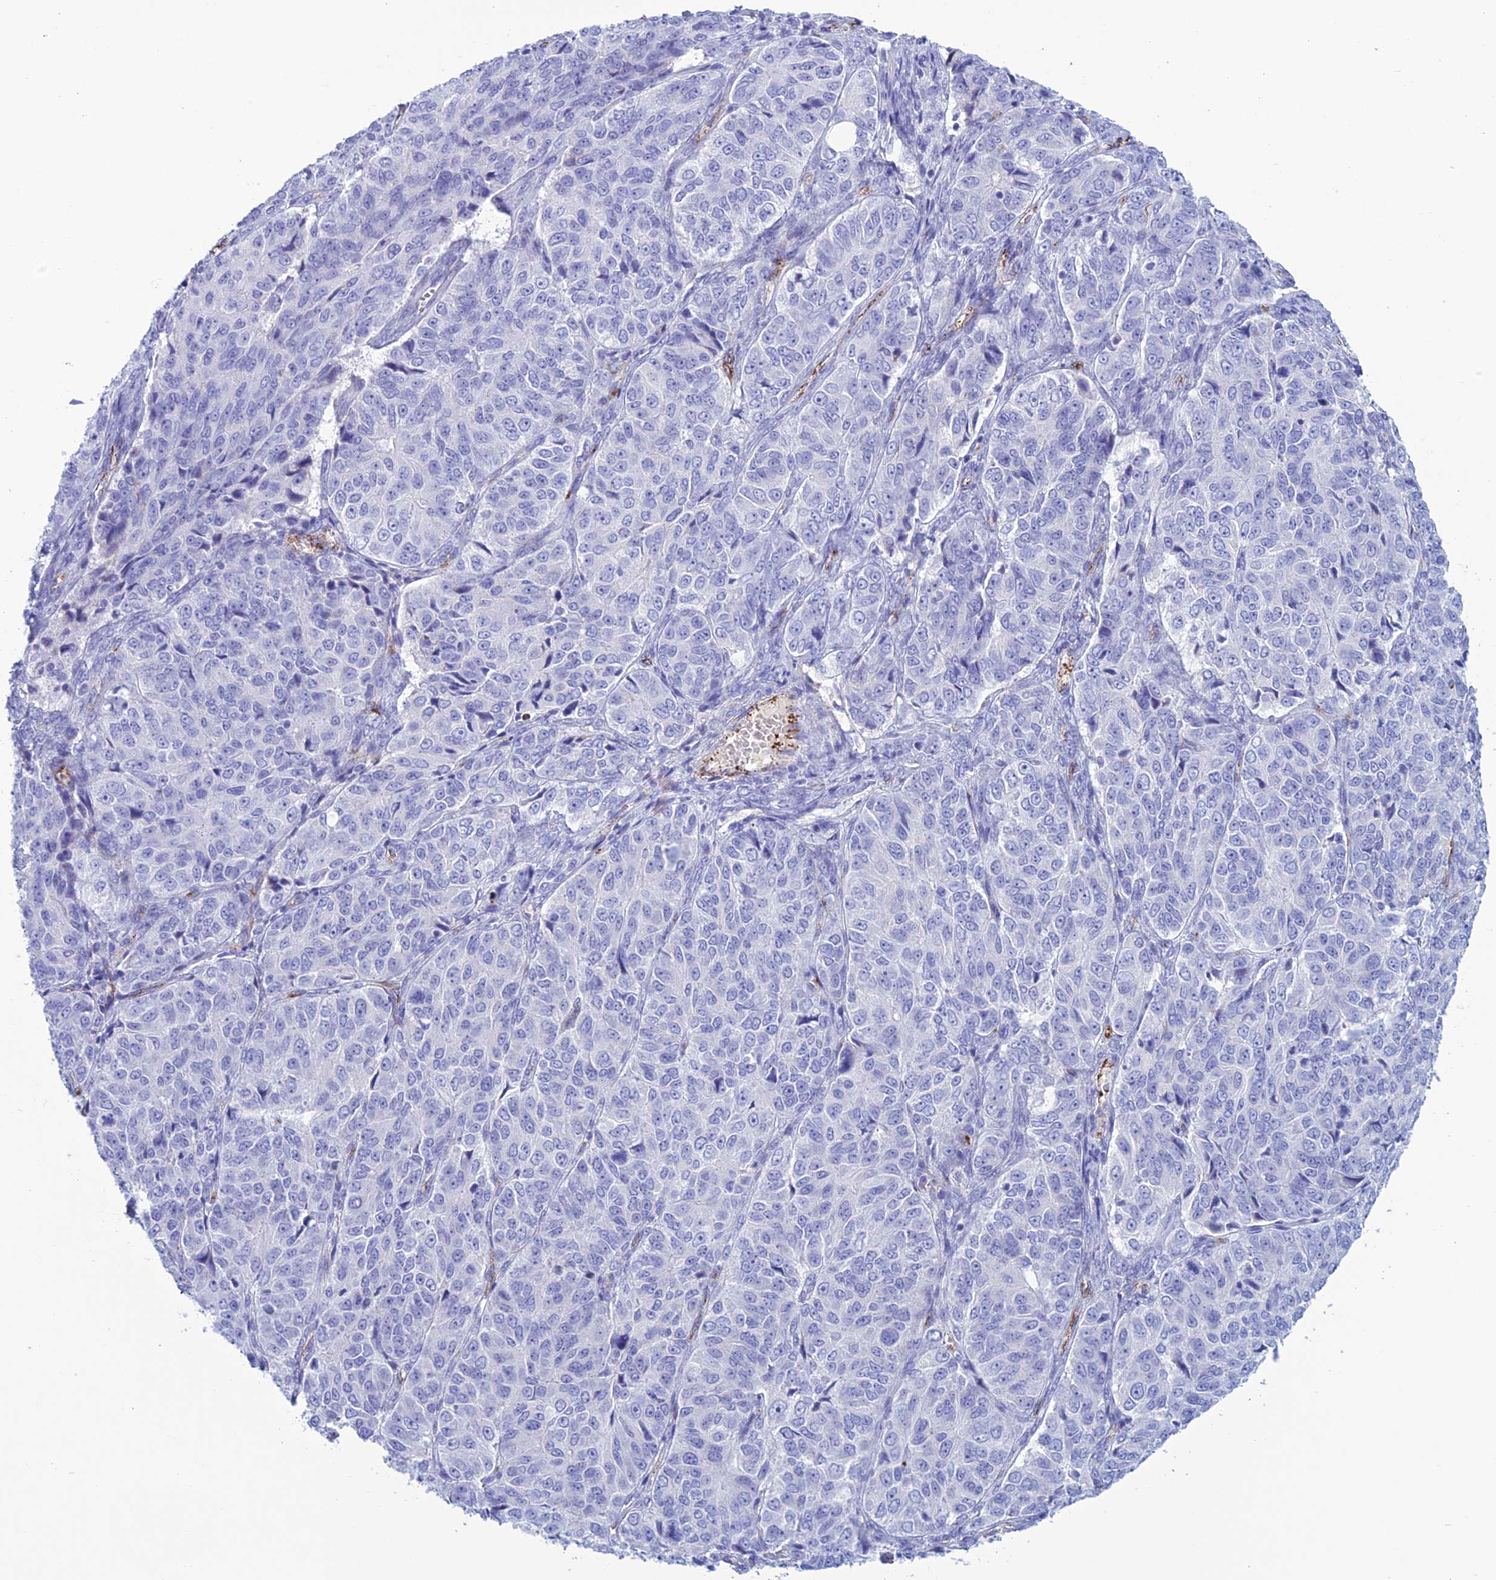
{"staining": {"intensity": "negative", "quantity": "none", "location": "none"}, "tissue": "ovarian cancer", "cell_type": "Tumor cells", "image_type": "cancer", "snomed": [{"axis": "morphology", "description": "Carcinoma, endometroid"}, {"axis": "topography", "description": "Ovary"}], "caption": "Tumor cells are negative for brown protein staining in ovarian cancer.", "gene": "CDC42EP5", "patient": {"sex": "female", "age": 51}}